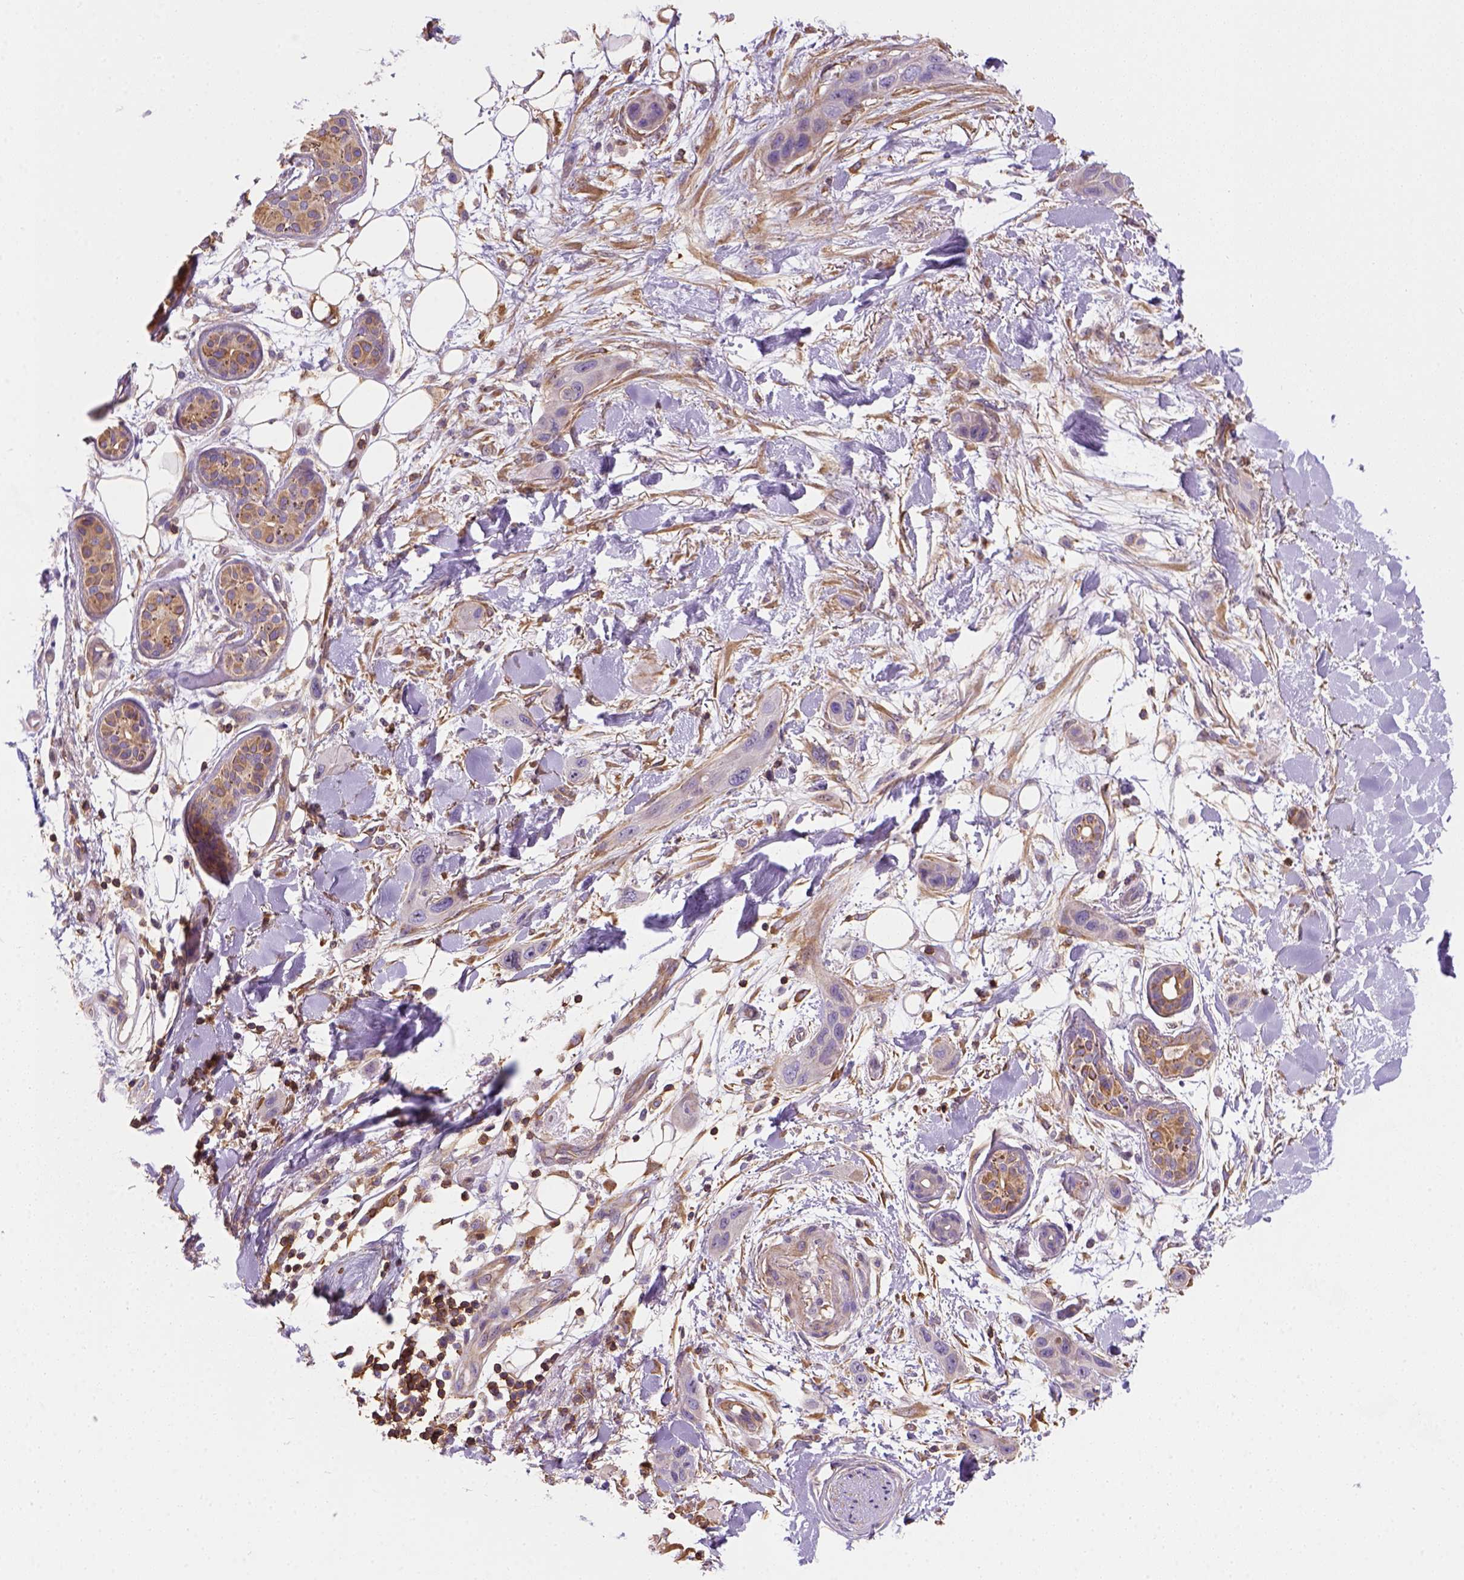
{"staining": {"intensity": "negative", "quantity": "none", "location": "none"}, "tissue": "skin cancer", "cell_type": "Tumor cells", "image_type": "cancer", "snomed": [{"axis": "morphology", "description": "Squamous cell carcinoma, NOS"}, {"axis": "topography", "description": "Skin"}], "caption": "Immunohistochemistry (IHC) histopathology image of human skin squamous cell carcinoma stained for a protein (brown), which exhibits no expression in tumor cells. (Stains: DAB IHC with hematoxylin counter stain, Microscopy: brightfield microscopy at high magnification).", "gene": "GPRC5D", "patient": {"sex": "male", "age": 79}}